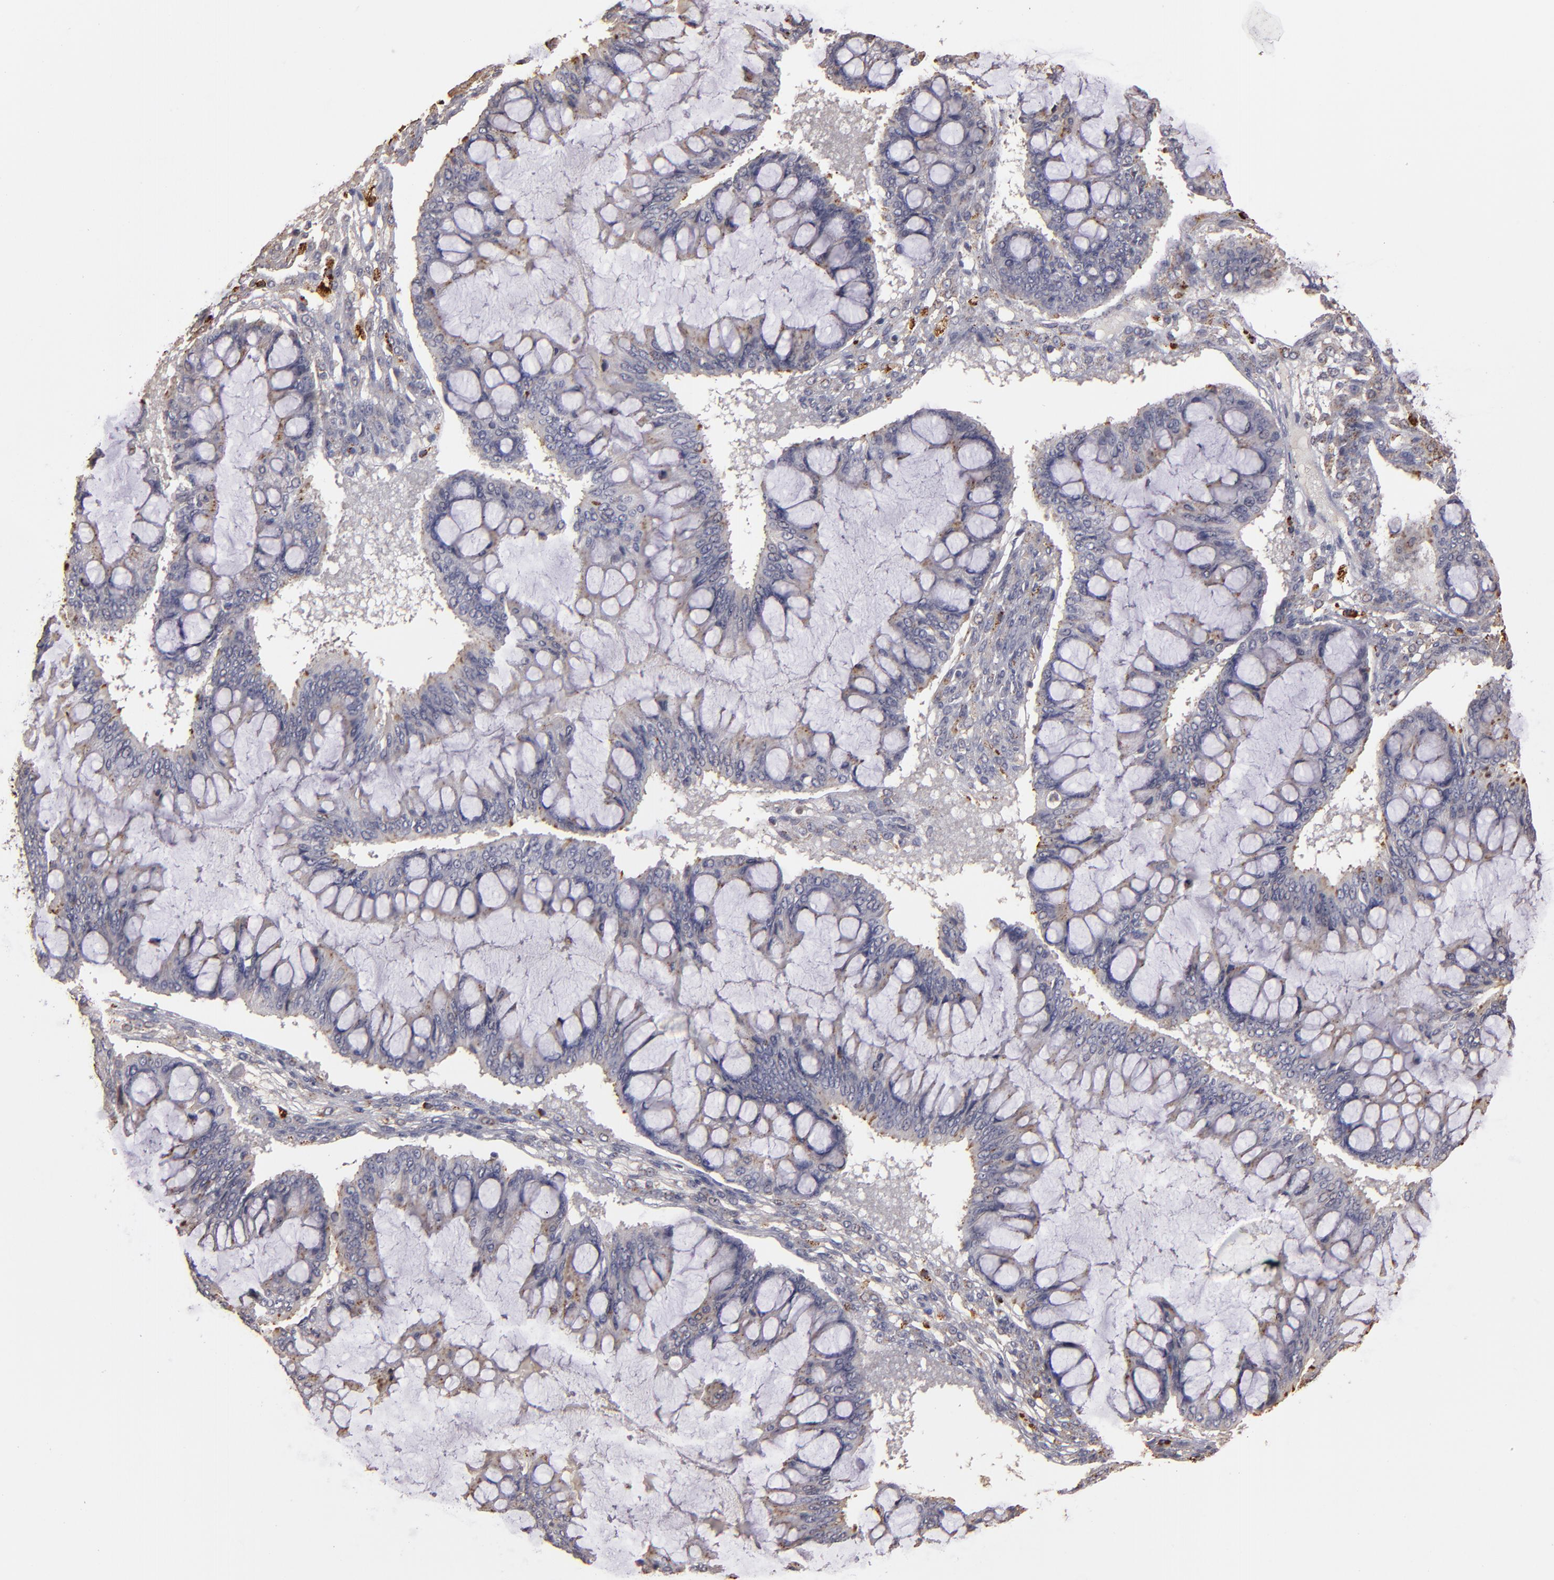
{"staining": {"intensity": "weak", "quantity": "25%-75%", "location": "cytoplasmic/membranous"}, "tissue": "ovarian cancer", "cell_type": "Tumor cells", "image_type": "cancer", "snomed": [{"axis": "morphology", "description": "Cystadenocarcinoma, mucinous, NOS"}, {"axis": "topography", "description": "Ovary"}], "caption": "Ovarian mucinous cystadenocarcinoma was stained to show a protein in brown. There is low levels of weak cytoplasmic/membranous expression in approximately 25%-75% of tumor cells. (DAB = brown stain, brightfield microscopy at high magnification).", "gene": "TRAF1", "patient": {"sex": "female", "age": 73}}